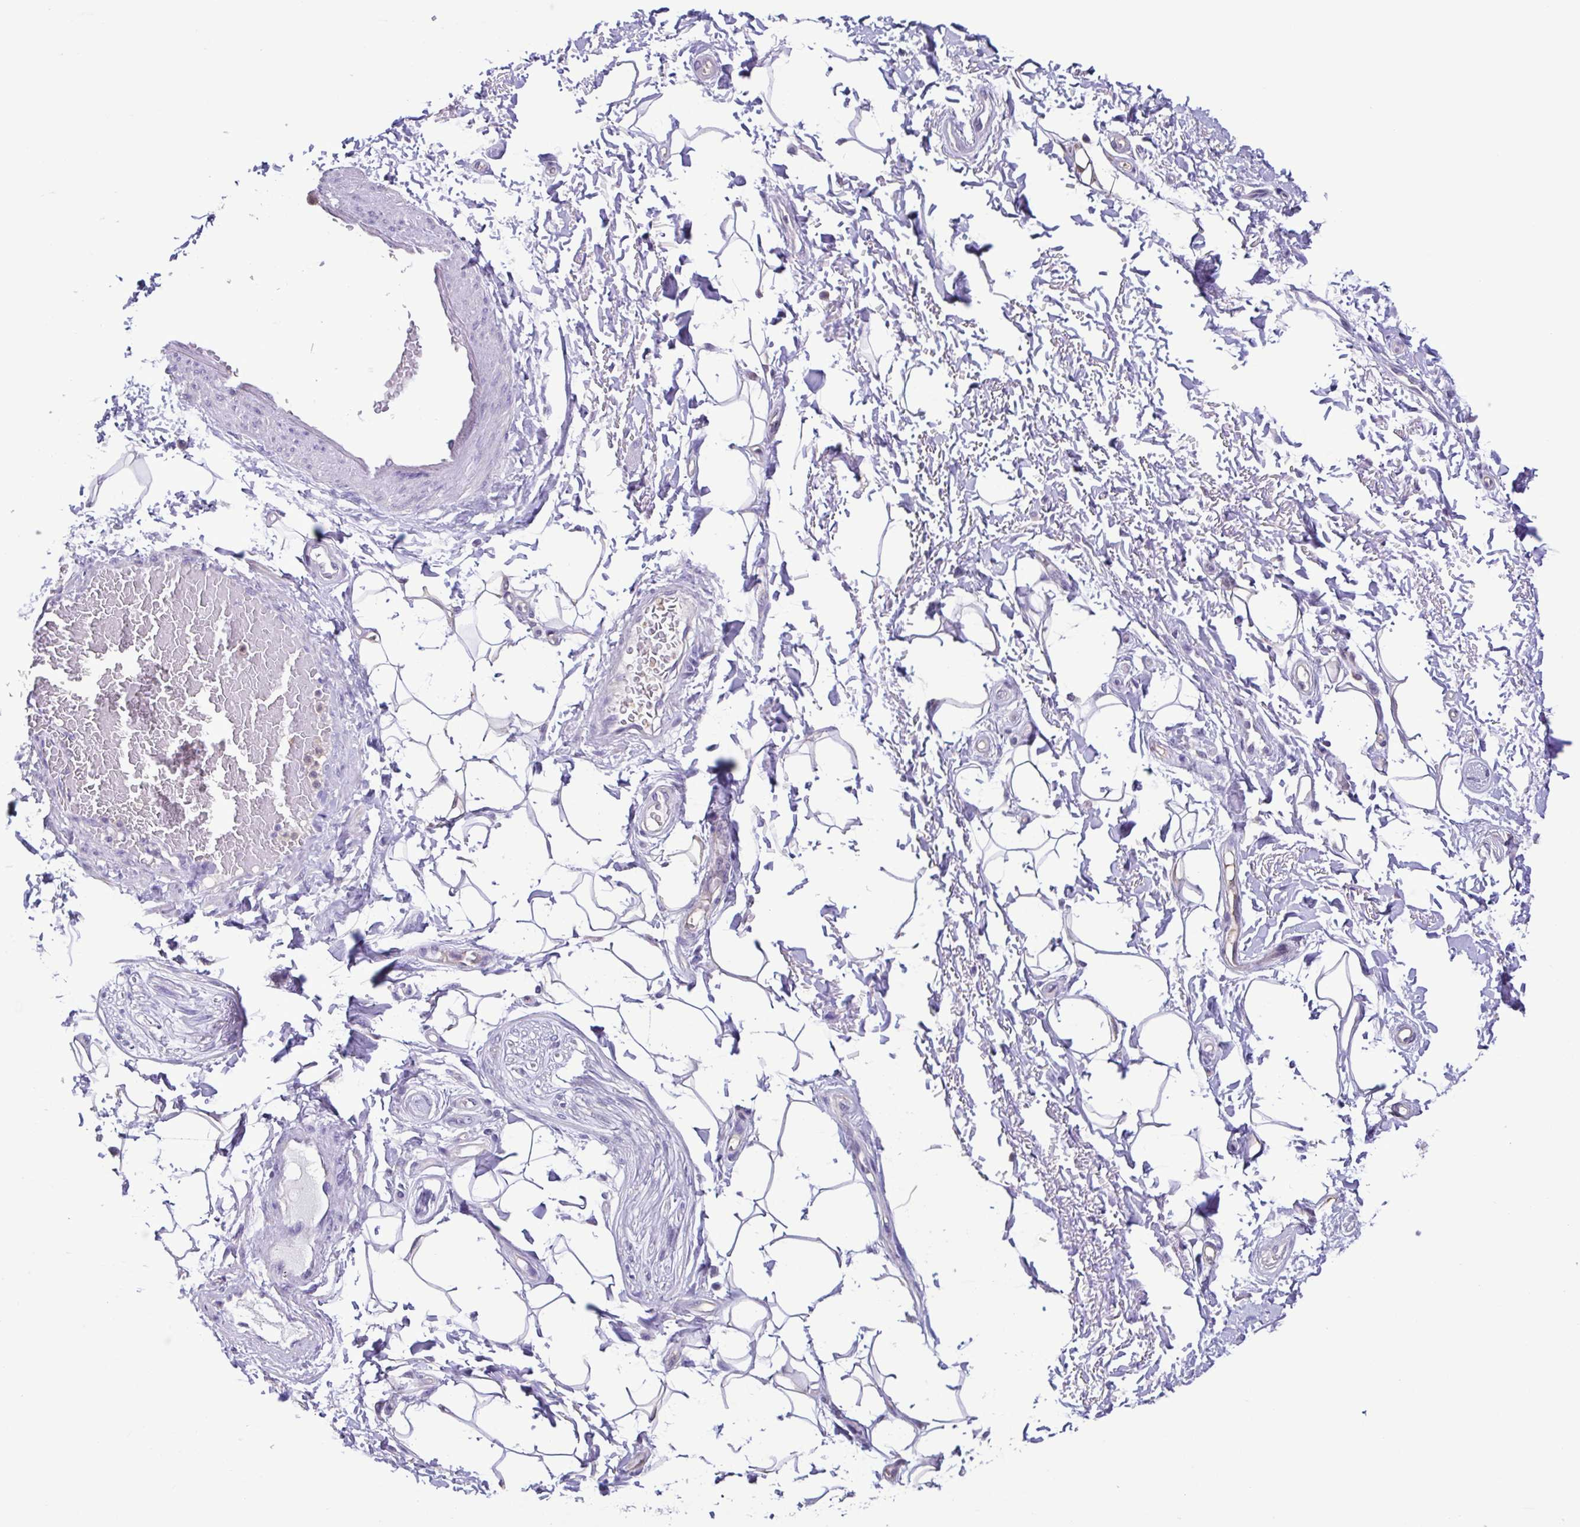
{"staining": {"intensity": "negative", "quantity": "none", "location": "none"}, "tissue": "adipose tissue", "cell_type": "Adipocytes", "image_type": "normal", "snomed": [{"axis": "morphology", "description": "Normal tissue, NOS"}, {"axis": "topography", "description": "Peripheral nerve tissue"}], "caption": "Immunohistochemical staining of benign adipose tissue exhibits no significant staining in adipocytes. (DAB immunohistochemistry with hematoxylin counter stain).", "gene": "CBY2", "patient": {"sex": "male", "age": 51}}